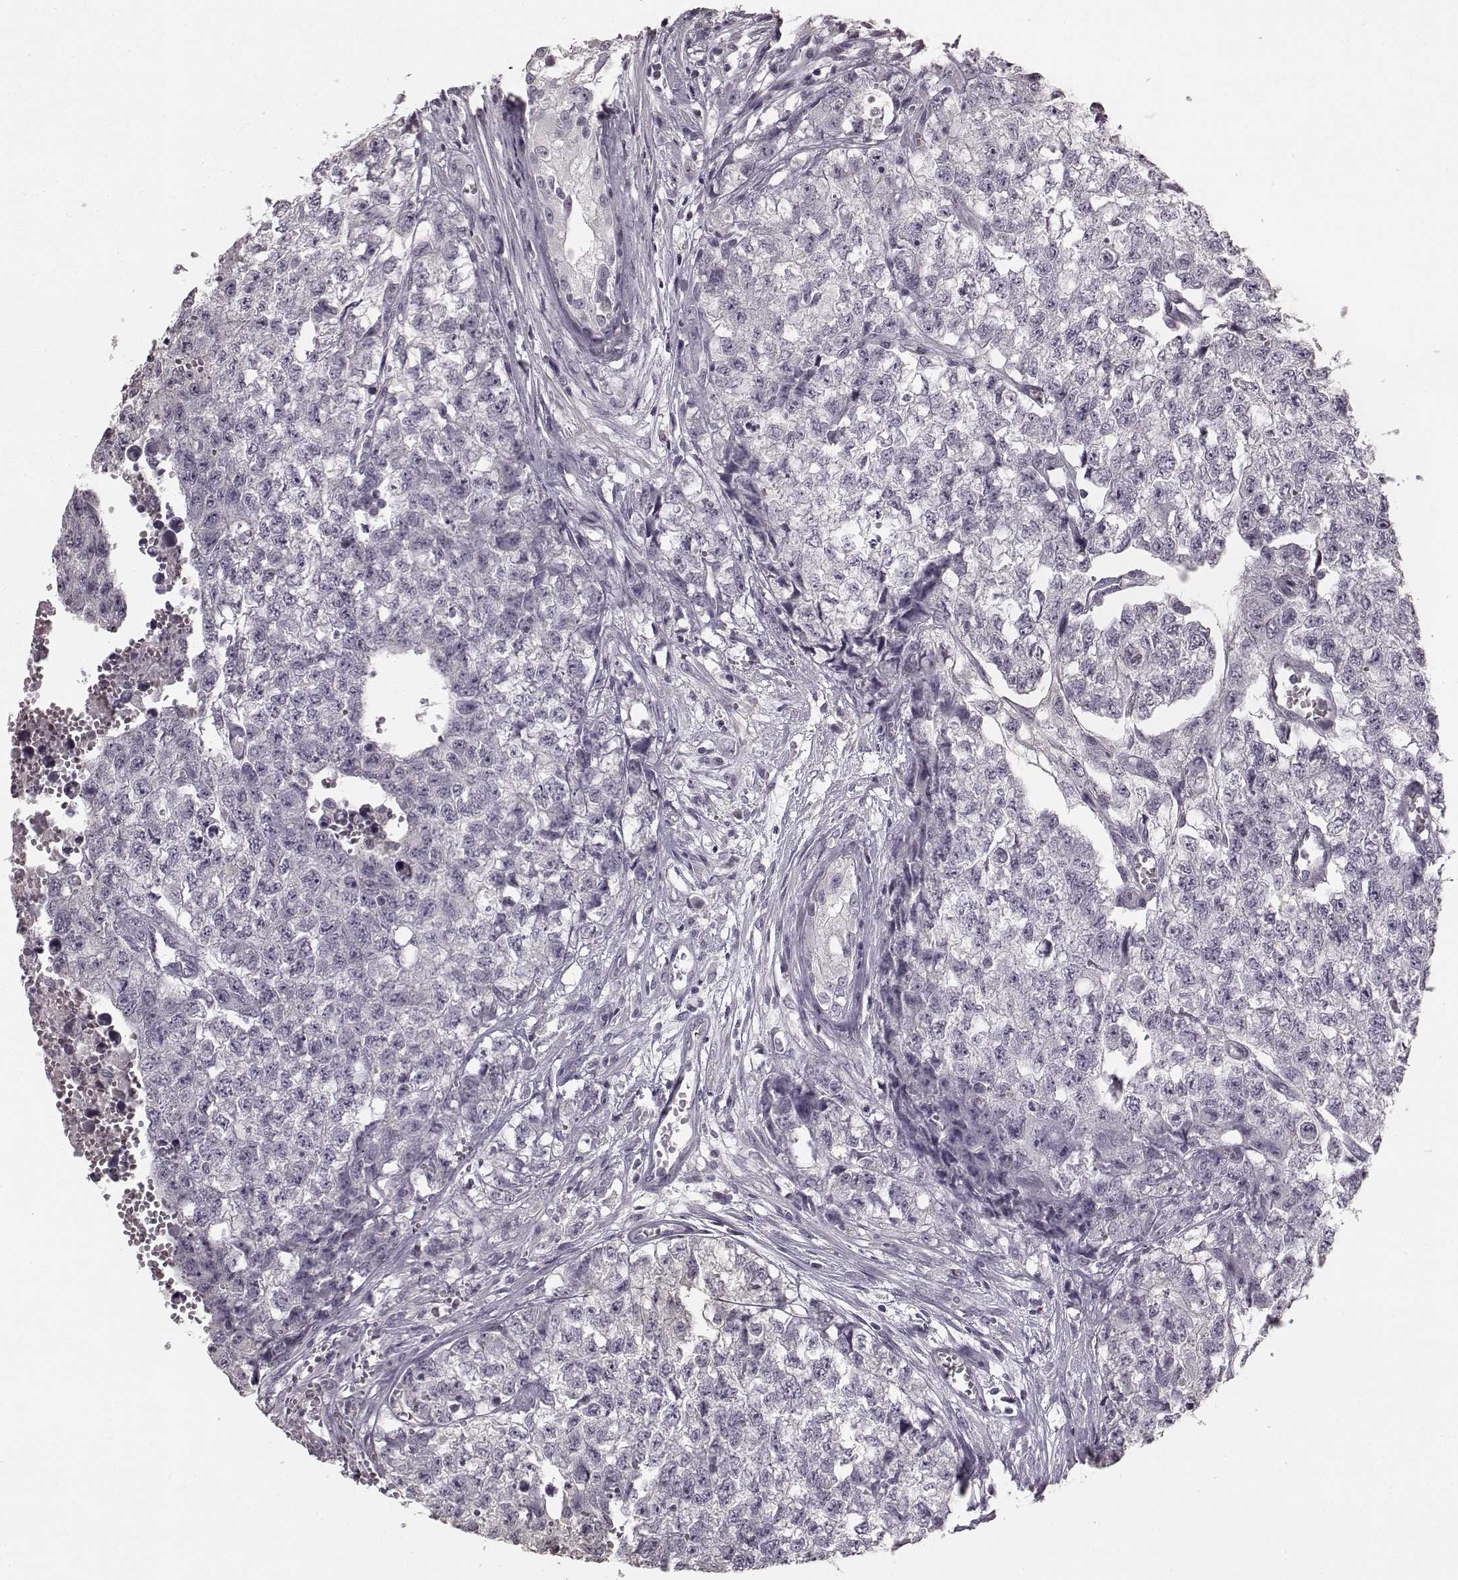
{"staining": {"intensity": "negative", "quantity": "none", "location": "none"}, "tissue": "testis cancer", "cell_type": "Tumor cells", "image_type": "cancer", "snomed": [{"axis": "morphology", "description": "Seminoma, NOS"}, {"axis": "morphology", "description": "Carcinoma, Embryonal, NOS"}, {"axis": "topography", "description": "Testis"}], "caption": "Photomicrograph shows no significant protein staining in tumor cells of testis embryonal carcinoma.", "gene": "RIT2", "patient": {"sex": "male", "age": 22}}